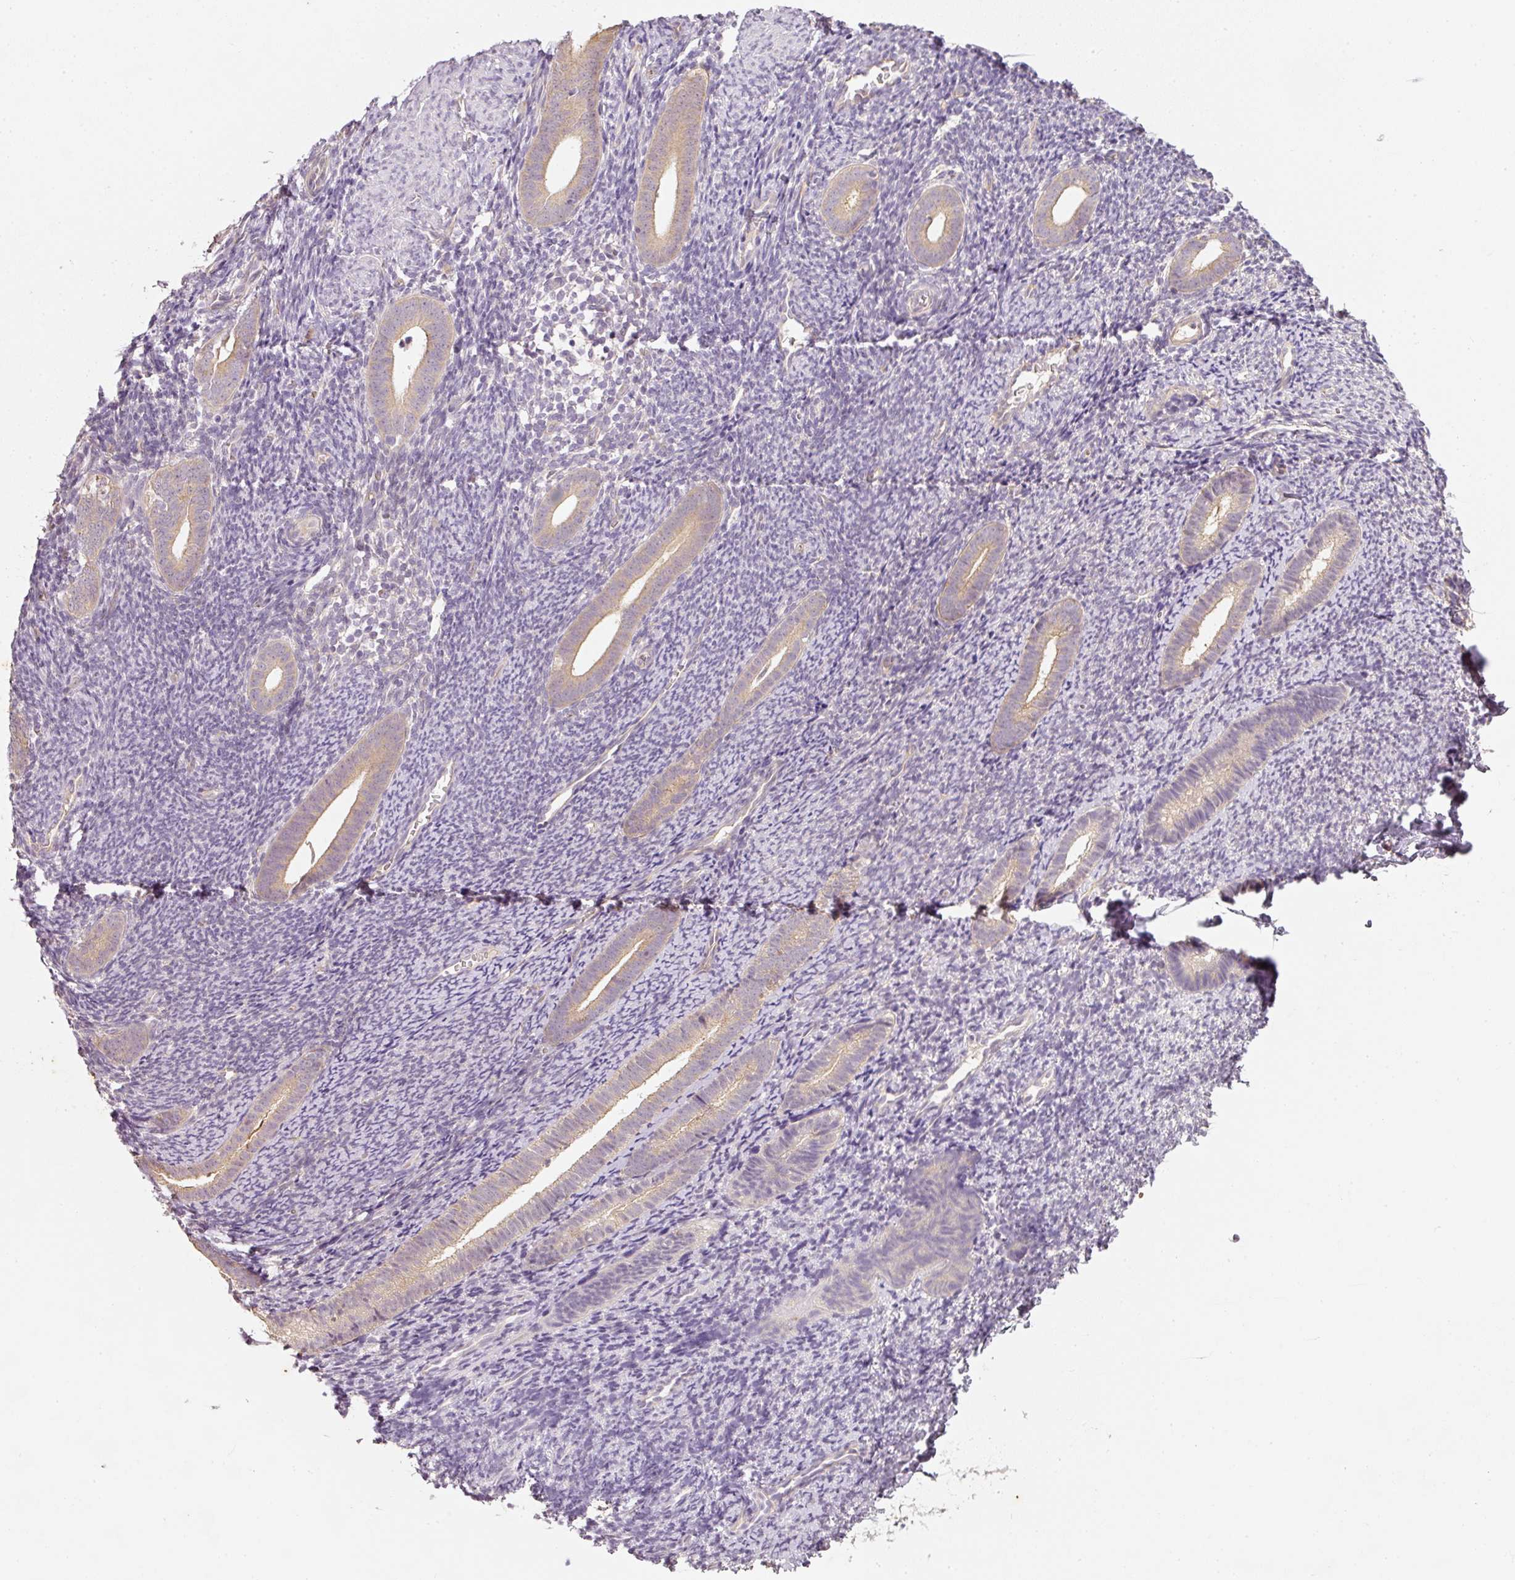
{"staining": {"intensity": "negative", "quantity": "none", "location": "none"}, "tissue": "endometrium", "cell_type": "Cells in endometrial stroma", "image_type": "normal", "snomed": [{"axis": "morphology", "description": "Normal tissue, NOS"}, {"axis": "topography", "description": "Endometrium"}], "caption": "IHC histopathology image of normal endometrium: human endometrium stained with DAB reveals no significant protein staining in cells in endometrial stroma.", "gene": "RGL2", "patient": {"sex": "female", "age": 39}}